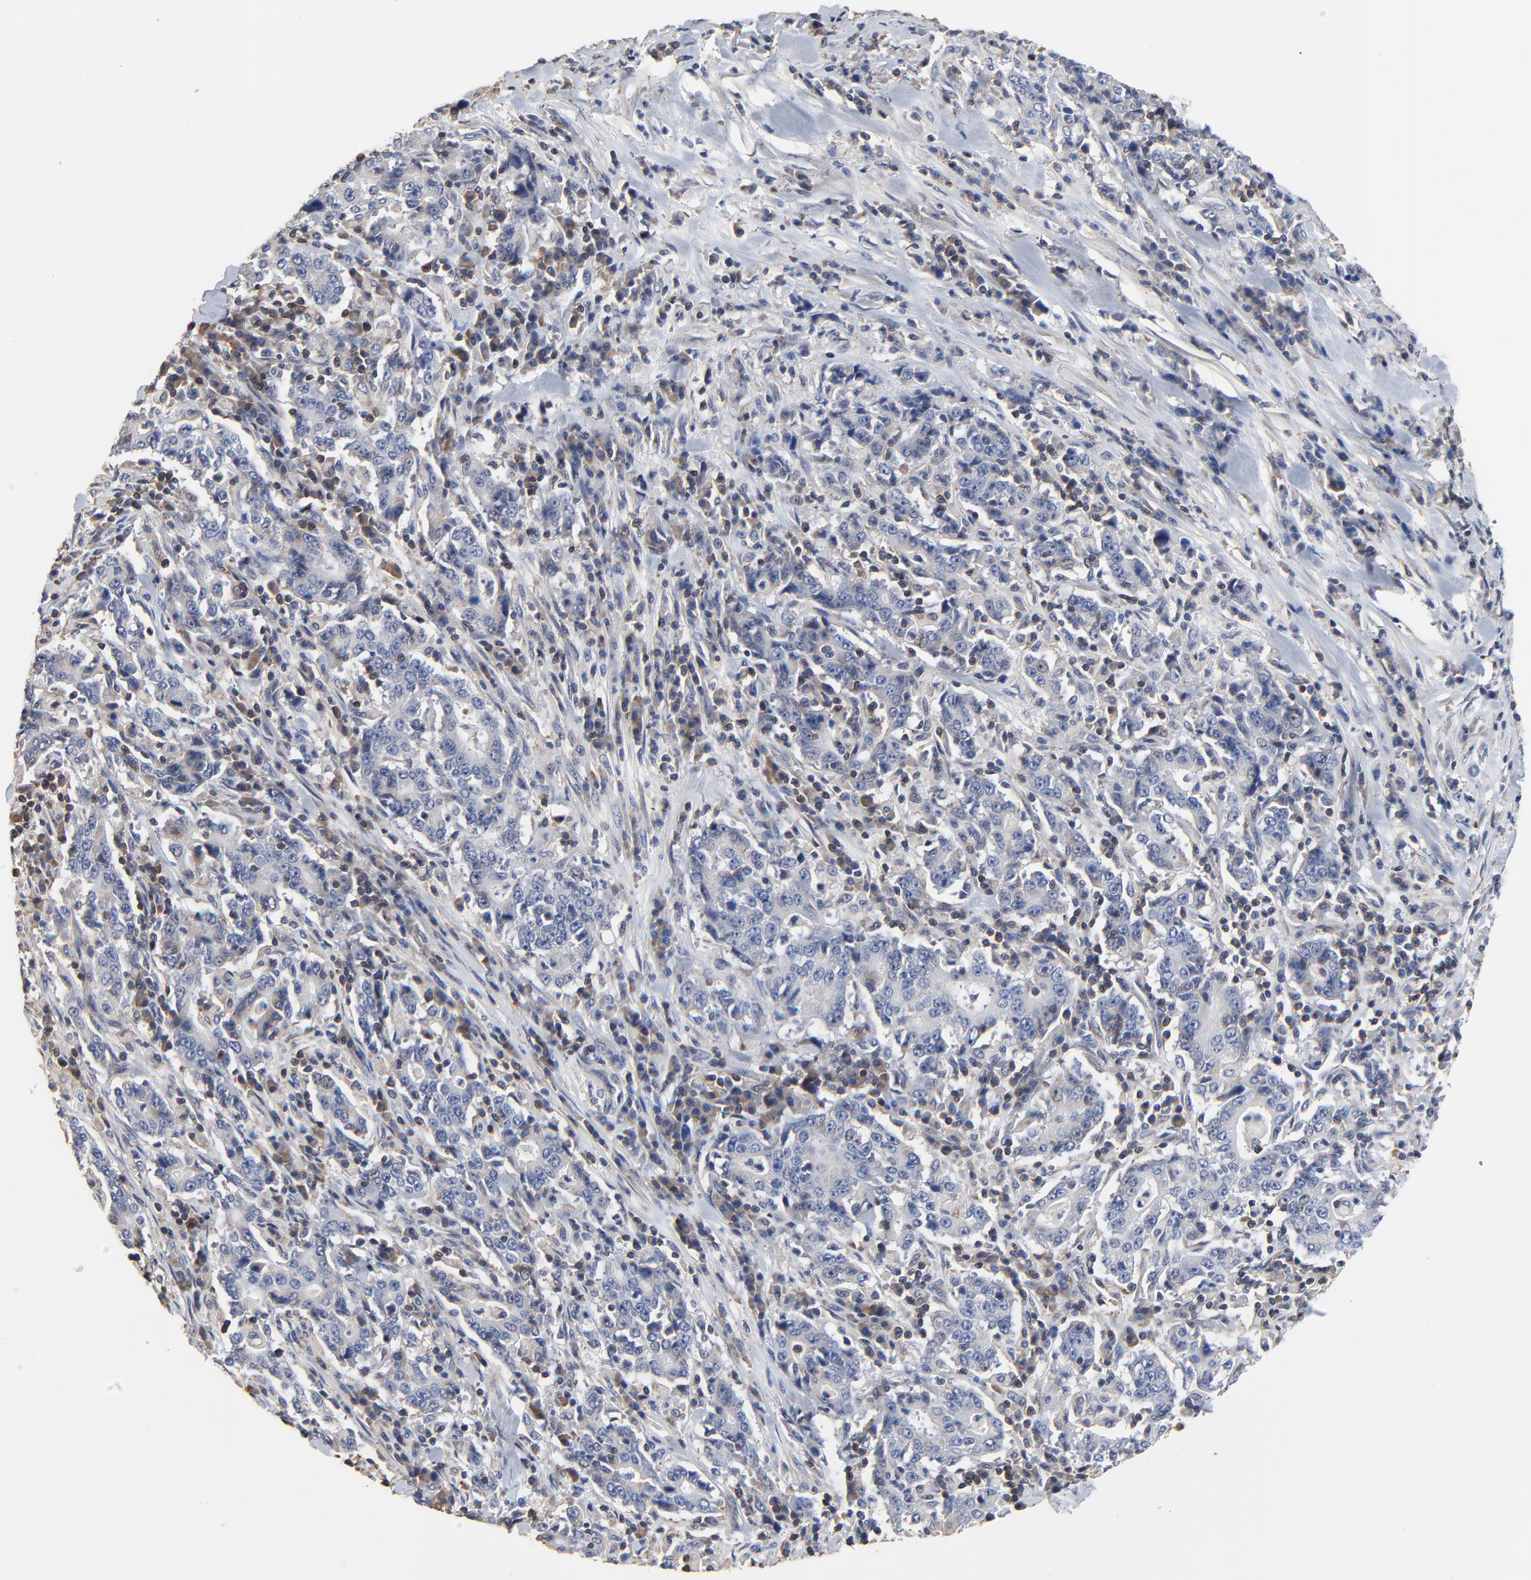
{"staining": {"intensity": "negative", "quantity": "none", "location": "none"}, "tissue": "stomach cancer", "cell_type": "Tumor cells", "image_type": "cancer", "snomed": [{"axis": "morphology", "description": "Normal tissue, NOS"}, {"axis": "morphology", "description": "Adenocarcinoma, NOS"}, {"axis": "topography", "description": "Stomach, upper"}, {"axis": "topography", "description": "Stomach"}], "caption": "There is no significant expression in tumor cells of adenocarcinoma (stomach). Brightfield microscopy of IHC stained with DAB (brown) and hematoxylin (blue), captured at high magnification.", "gene": "SKAP1", "patient": {"sex": "male", "age": 59}}